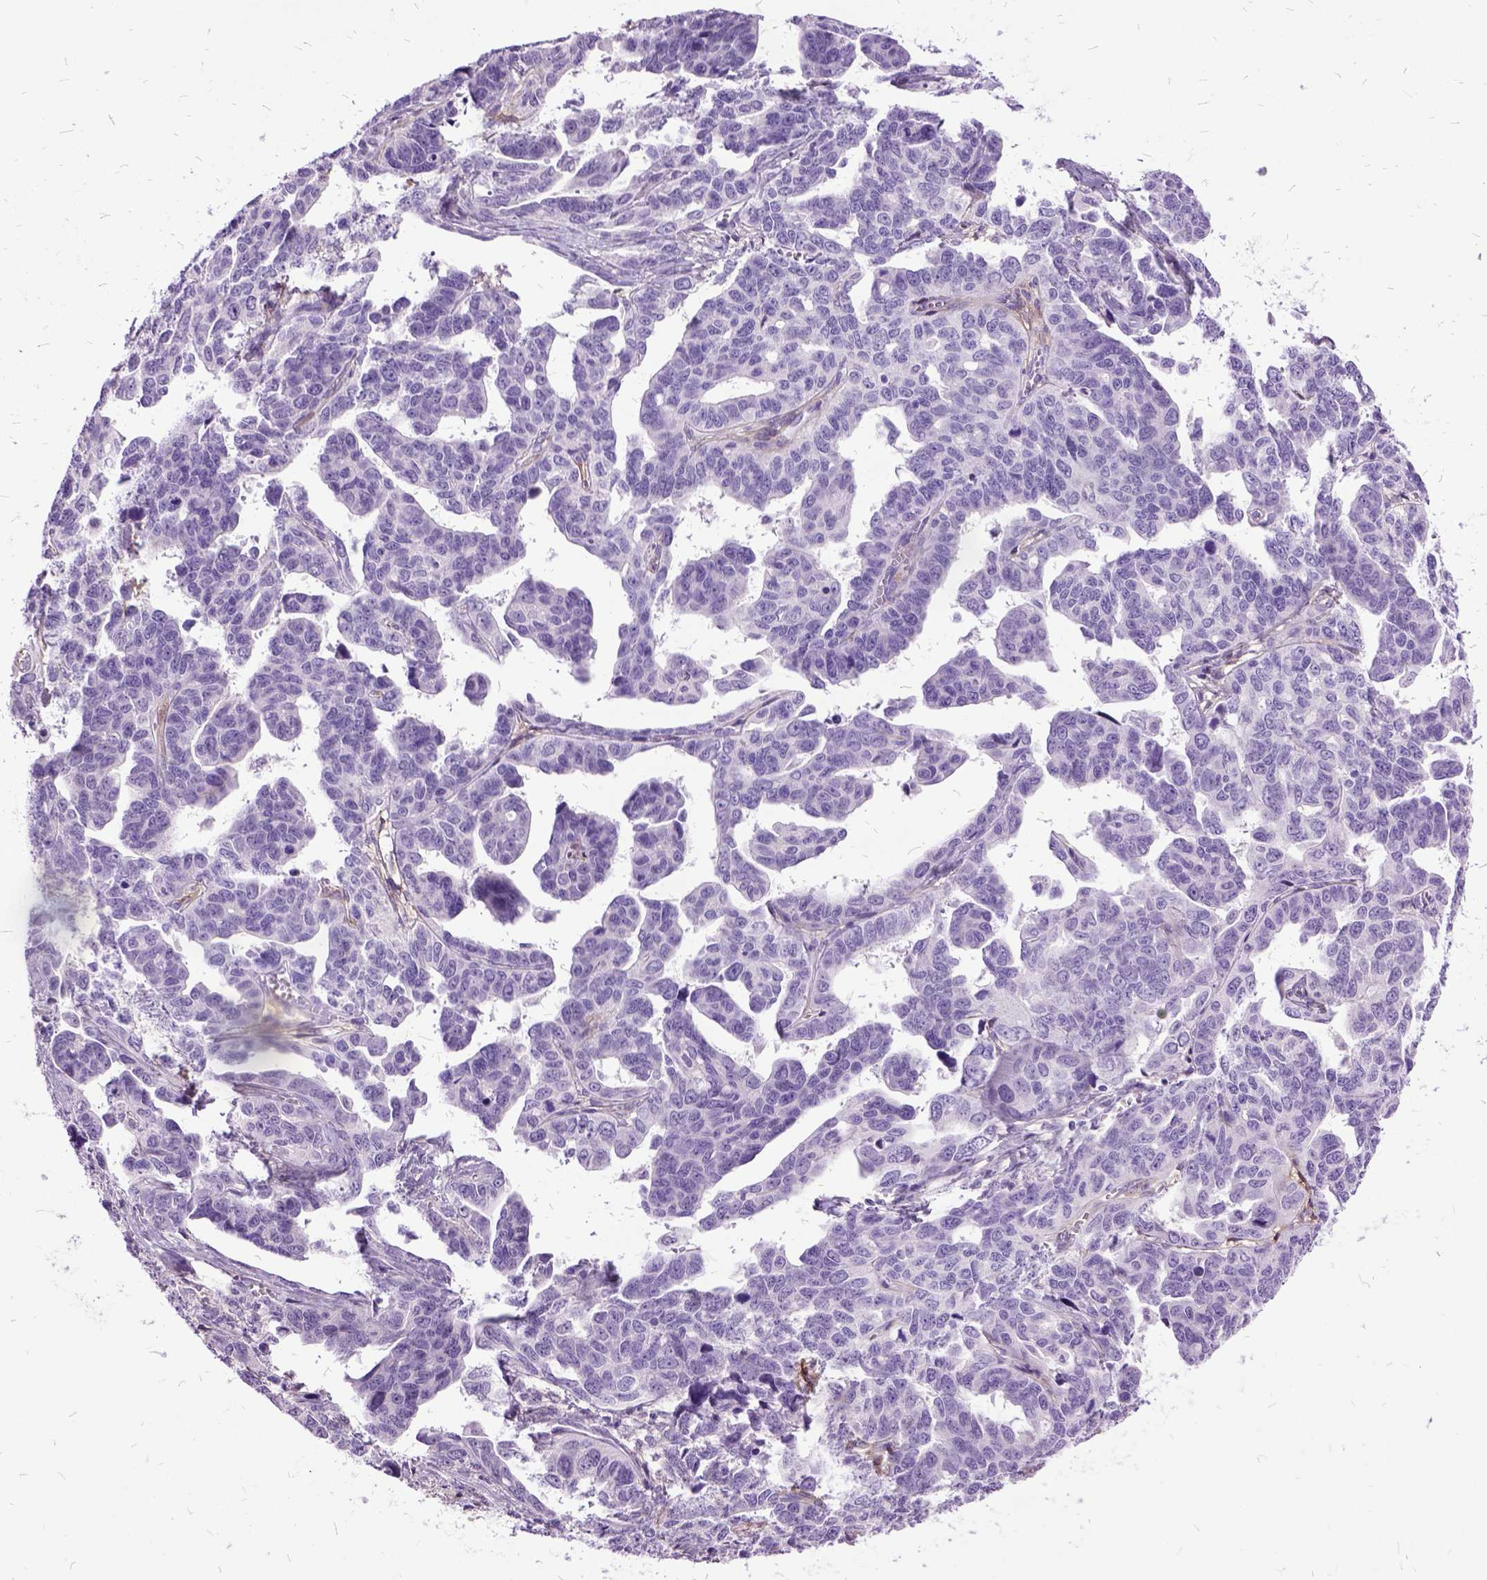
{"staining": {"intensity": "negative", "quantity": "none", "location": "none"}, "tissue": "ovarian cancer", "cell_type": "Tumor cells", "image_type": "cancer", "snomed": [{"axis": "morphology", "description": "Cystadenocarcinoma, serous, NOS"}, {"axis": "topography", "description": "Ovary"}], "caption": "High power microscopy photomicrograph of an IHC micrograph of ovarian serous cystadenocarcinoma, revealing no significant positivity in tumor cells. The staining is performed using DAB (3,3'-diaminobenzidine) brown chromogen with nuclei counter-stained in using hematoxylin.", "gene": "MME", "patient": {"sex": "female", "age": 69}}